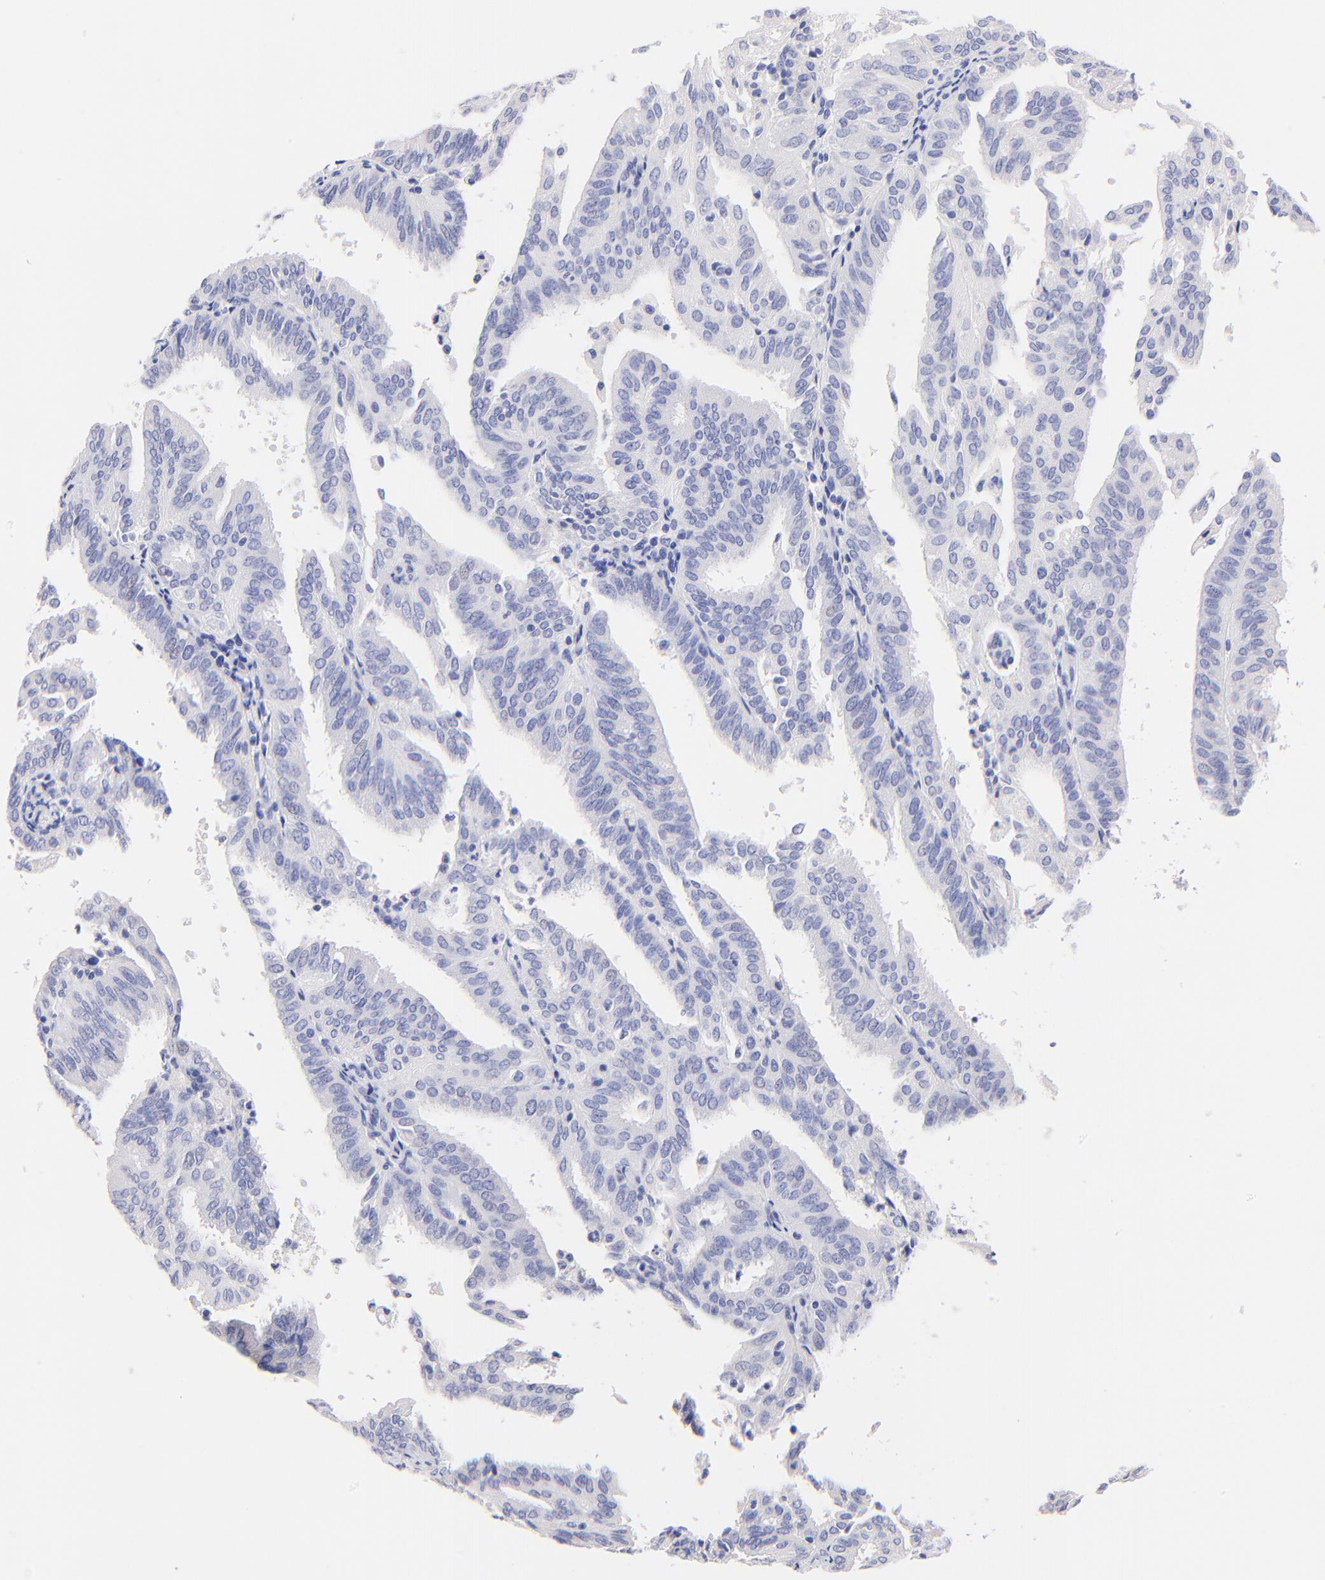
{"staining": {"intensity": "negative", "quantity": "none", "location": "none"}, "tissue": "endometrial cancer", "cell_type": "Tumor cells", "image_type": "cancer", "snomed": [{"axis": "morphology", "description": "Adenocarcinoma, NOS"}, {"axis": "topography", "description": "Endometrium"}], "caption": "Human endometrial cancer stained for a protein using IHC demonstrates no staining in tumor cells.", "gene": "RAB3A", "patient": {"sex": "female", "age": 59}}